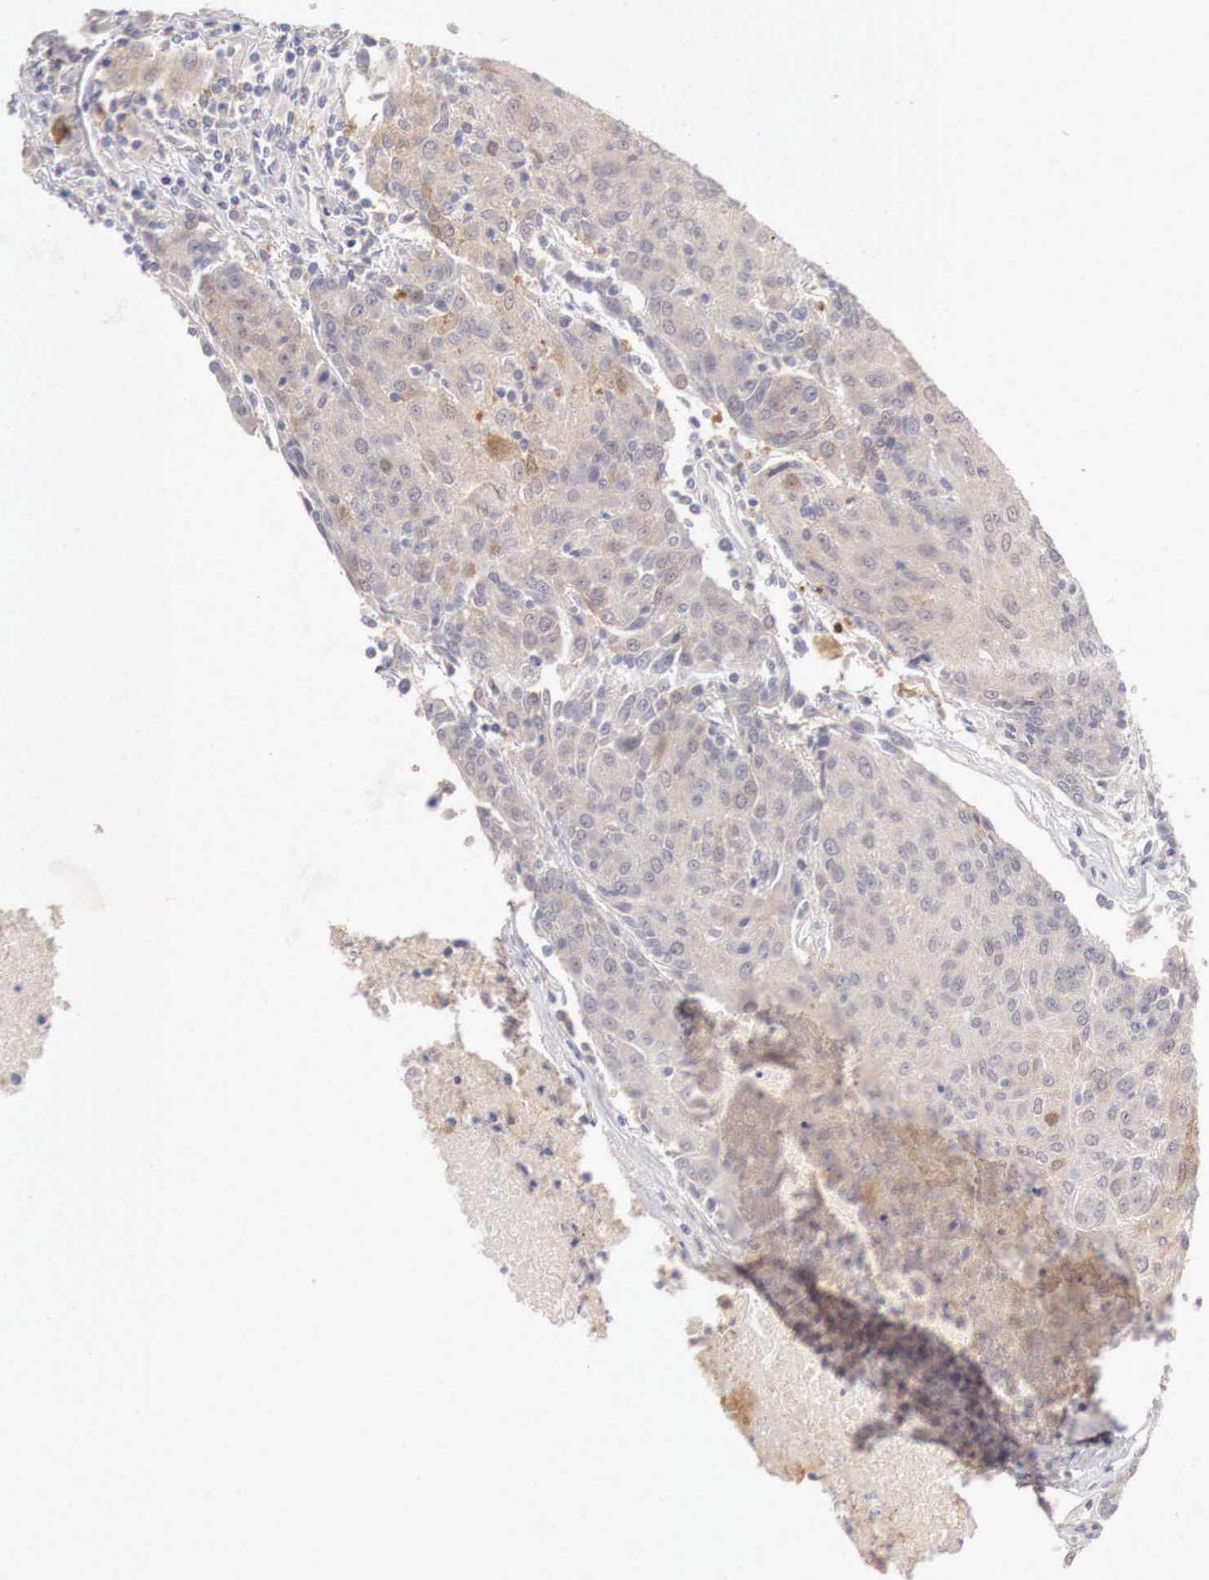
{"staining": {"intensity": "weak", "quantity": "<25%", "location": "cytoplasmic/membranous"}, "tissue": "urothelial cancer", "cell_type": "Tumor cells", "image_type": "cancer", "snomed": [{"axis": "morphology", "description": "Urothelial carcinoma, High grade"}, {"axis": "topography", "description": "Urinary bladder"}], "caption": "Immunohistochemistry (IHC) of human urothelial cancer displays no positivity in tumor cells.", "gene": "GATA1", "patient": {"sex": "female", "age": 85}}